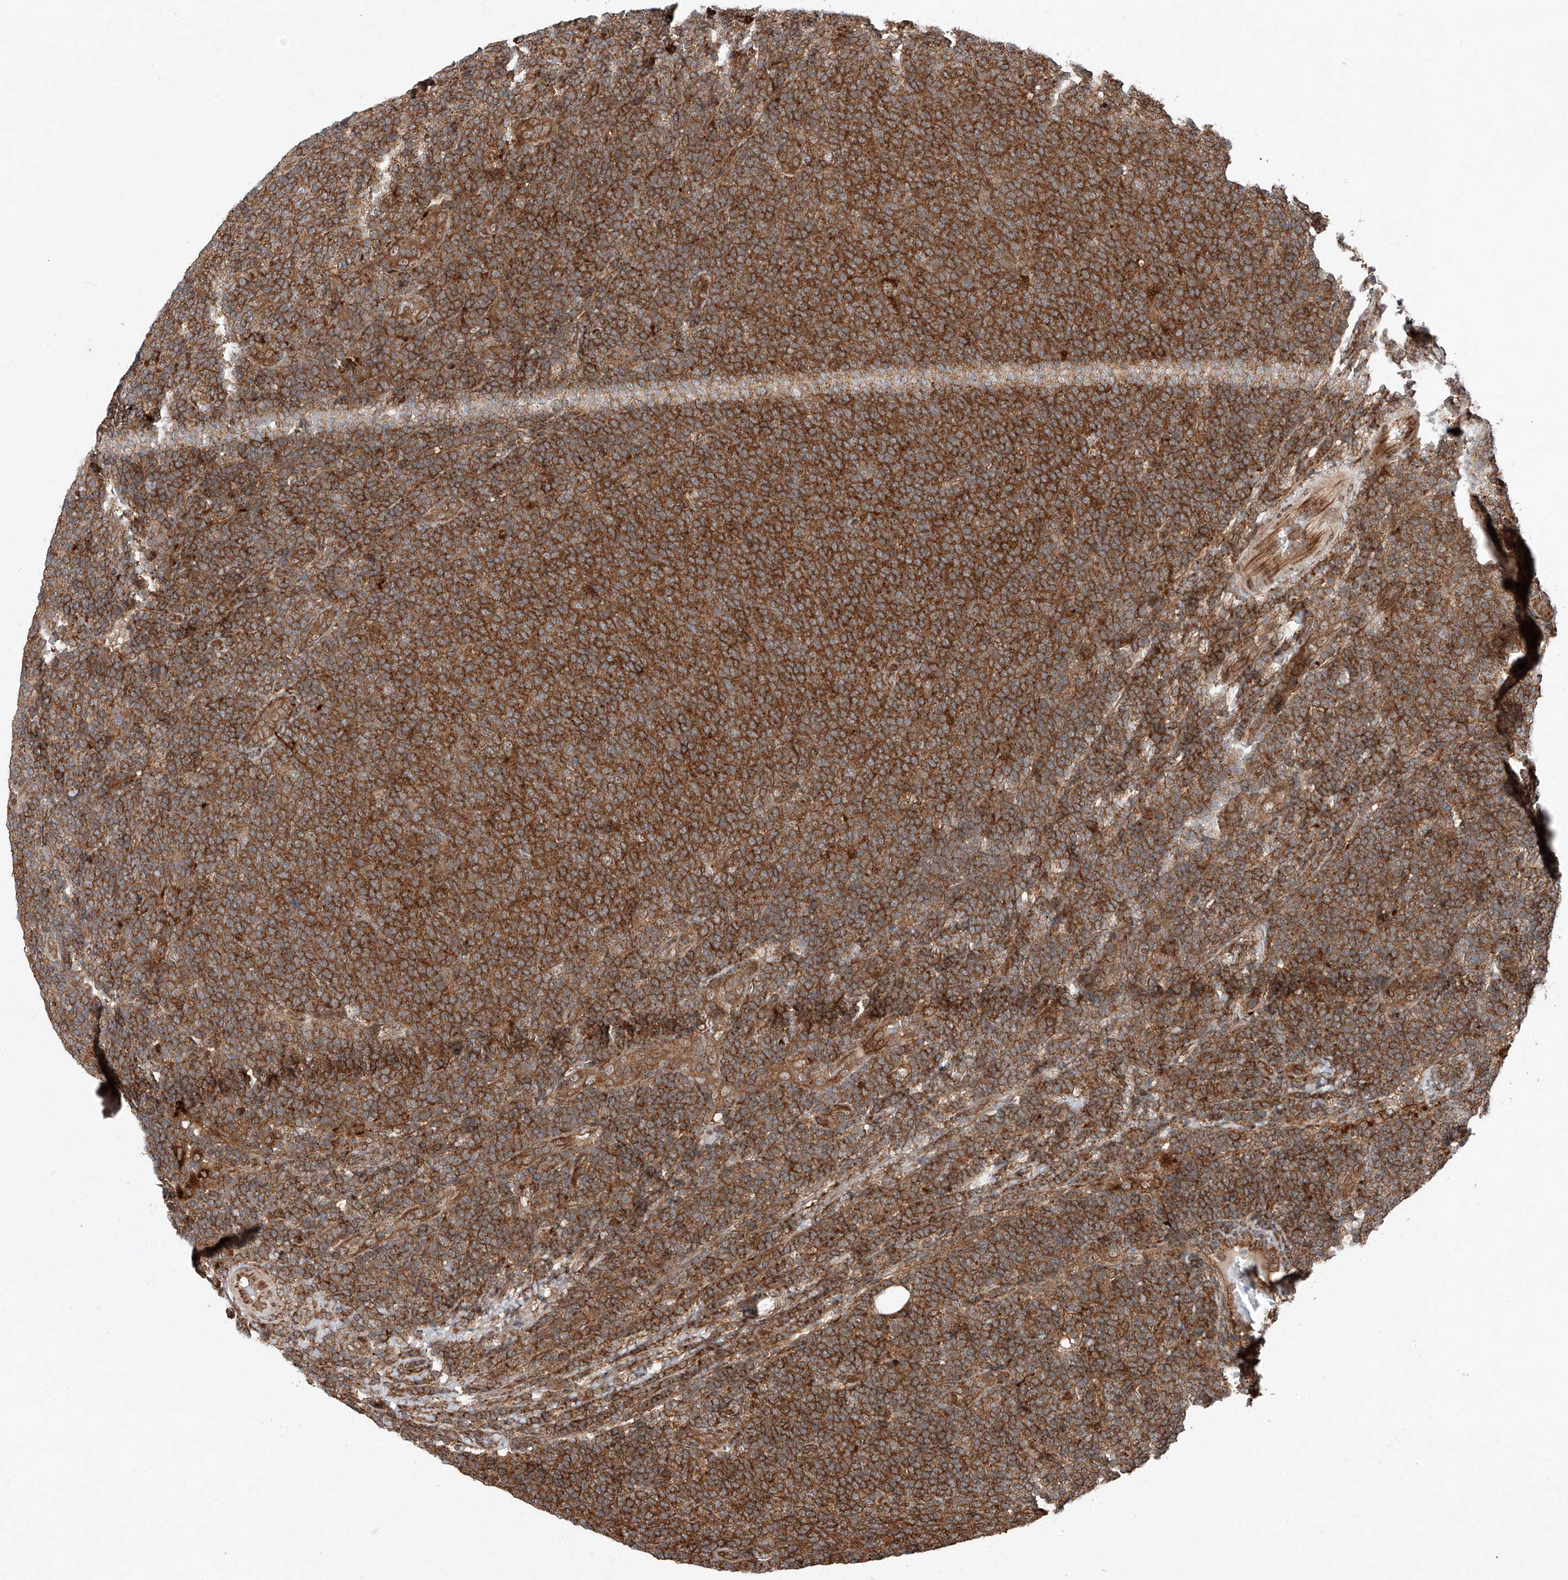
{"staining": {"intensity": "moderate", "quantity": ">75%", "location": "cytoplasmic/membranous"}, "tissue": "lymphoma", "cell_type": "Tumor cells", "image_type": "cancer", "snomed": [{"axis": "morphology", "description": "Malignant lymphoma, non-Hodgkin's type, Low grade"}, {"axis": "topography", "description": "Lymph node"}], "caption": "Human lymphoma stained with a protein marker demonstrates moderate staining in tumor cells.", "gene": "ZFP28", "patient": {"sex": "male", "age": 66}}